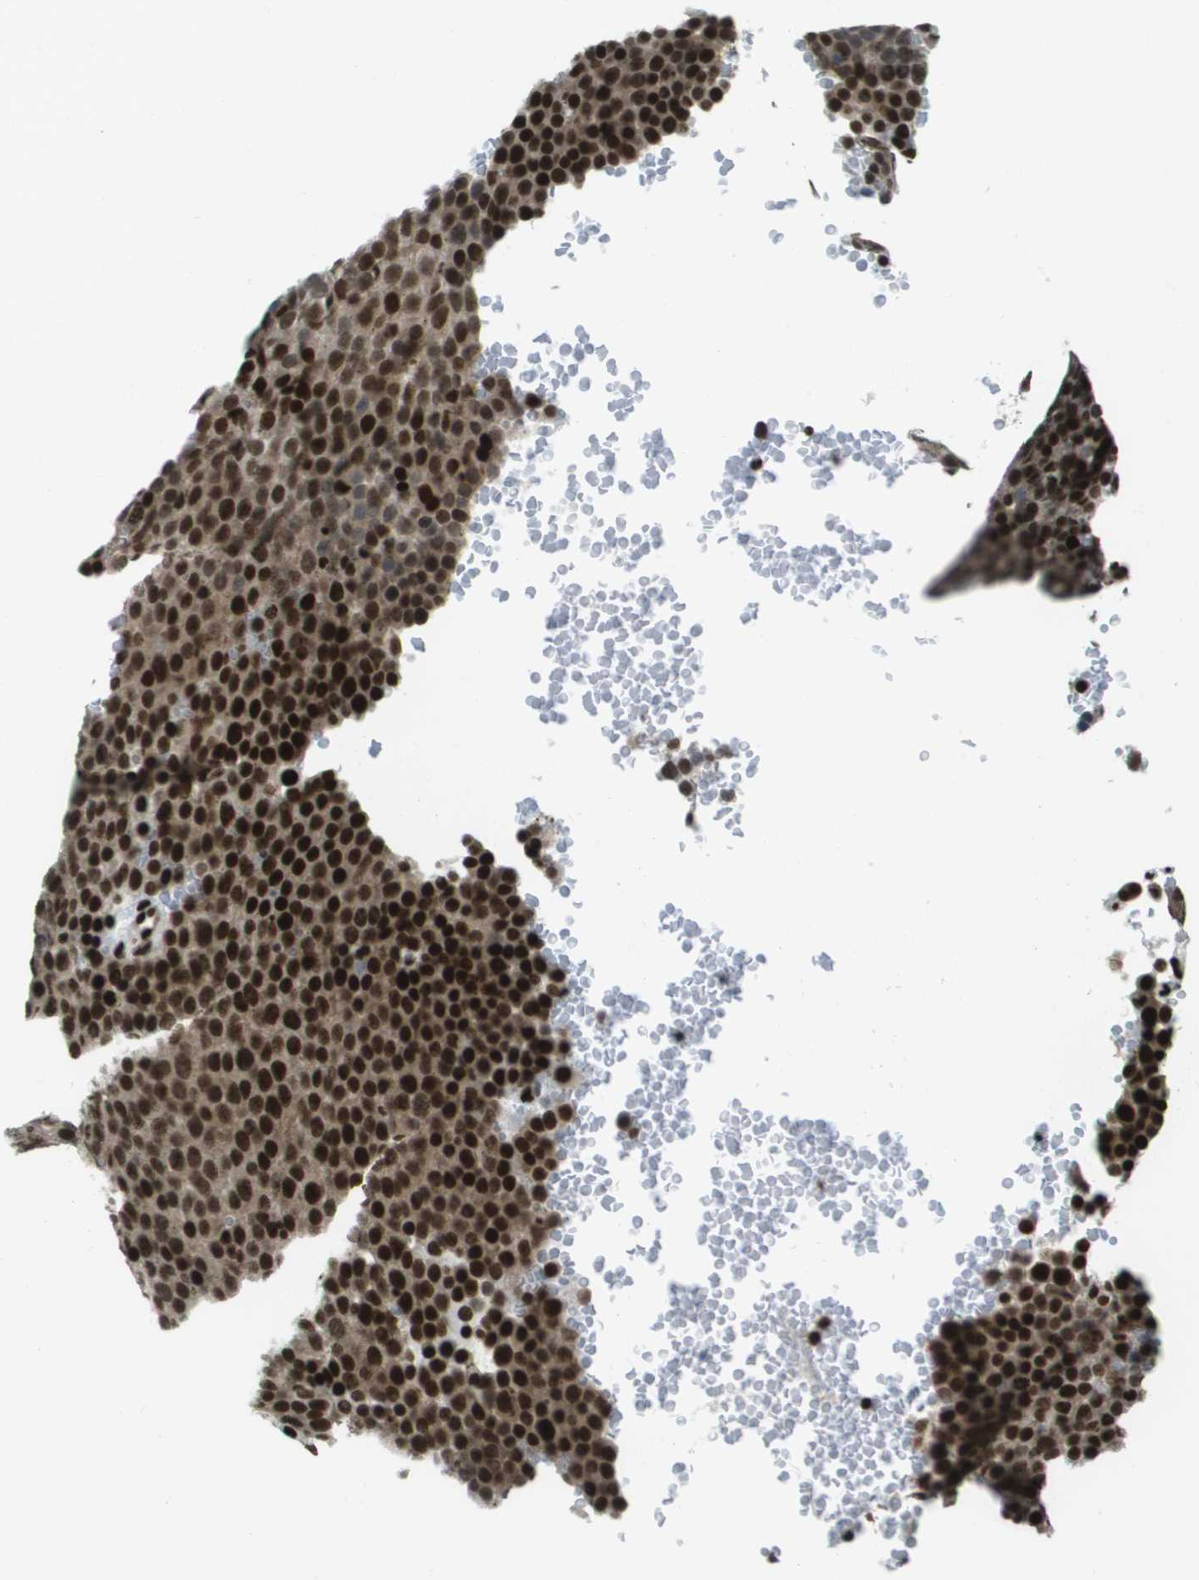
{"staining": {"intensity": "strong", "quantity": ">75%", "location": "cytoplasmic/membranous,nuclear"}, "tissue": "testis cancer", "cell_type": "Tumor cells", "image_type": "cancer", "snomed": [{"axis": "morphology", "description": "Seminoma, NOS"}, {"axis": "topography", "description": "Testis"}], "caption": "High-magnification brightfield microscopy of testis seminoma stained with DAB (brown) and counterstained with hematoxylin (blue). tumor cells exhibit strong cytoplasmic/membranous and nuclear staining is identified in approximately>75% of cells.", "gene": "GLYR1", "patient": {"sex": "male", "age": 71}}